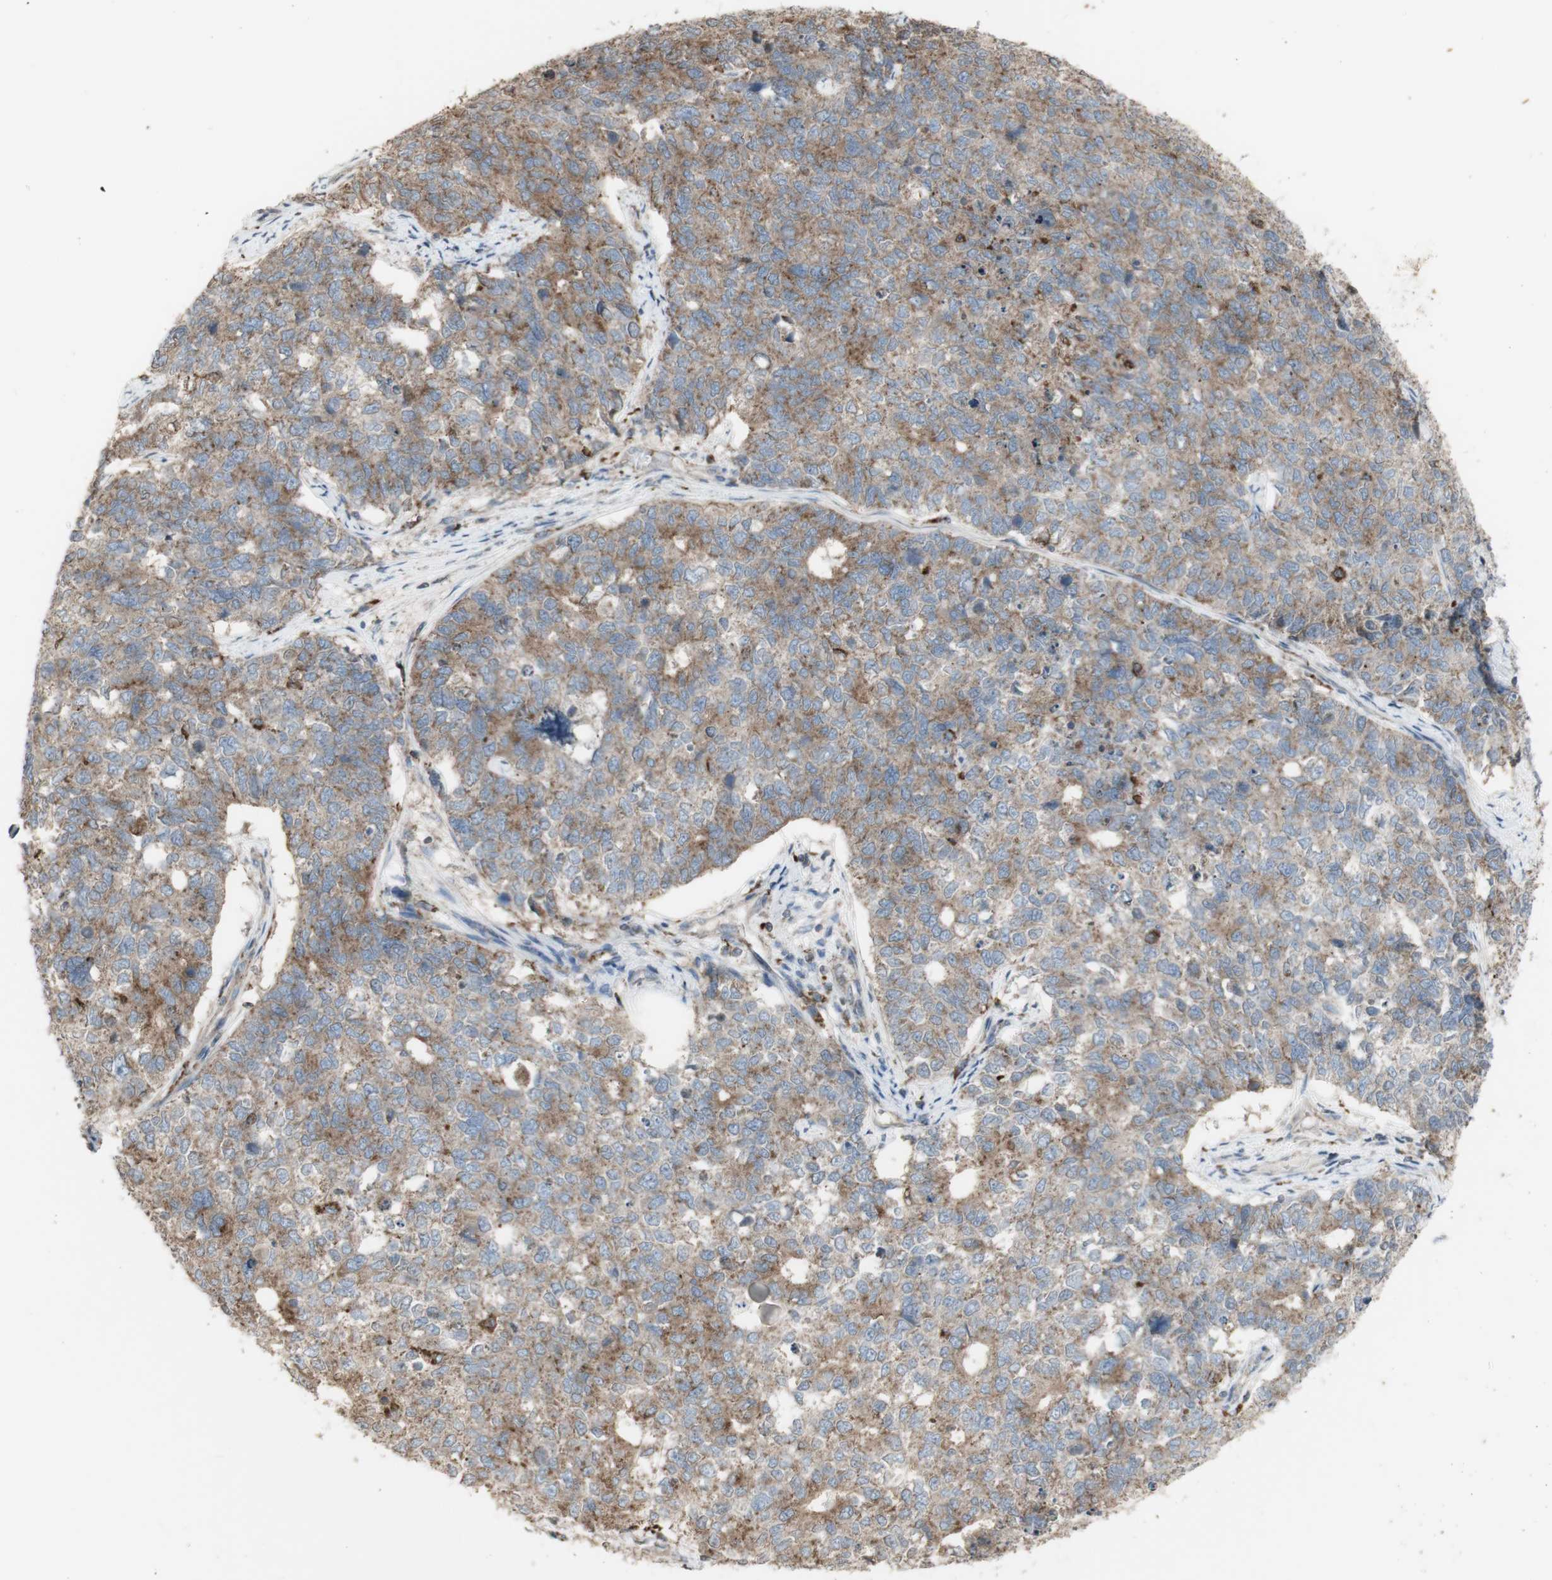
{"staining": {"intensity": "moderate", "quantity": ">75%", "location": "cytoplasmic/membranous"}, "tissue": "cervical cancer", "cell_type": "Tumor cells", "image_type": "cancer", "snomed": [{"axis": "morphology", "description": "Squamous cell carcinoma, NOS"}, {"axis": "topography", "description": "Cervix"}], "caption": "Cervical squamous cell carcinoma stained with a brown dye exhibits moderate cytoplasmic/membranous positive positivity in approximately >75% of tumor cells.", "gene": "ATP6V1E1", "patient": {"sex": "female", "age": 63}}